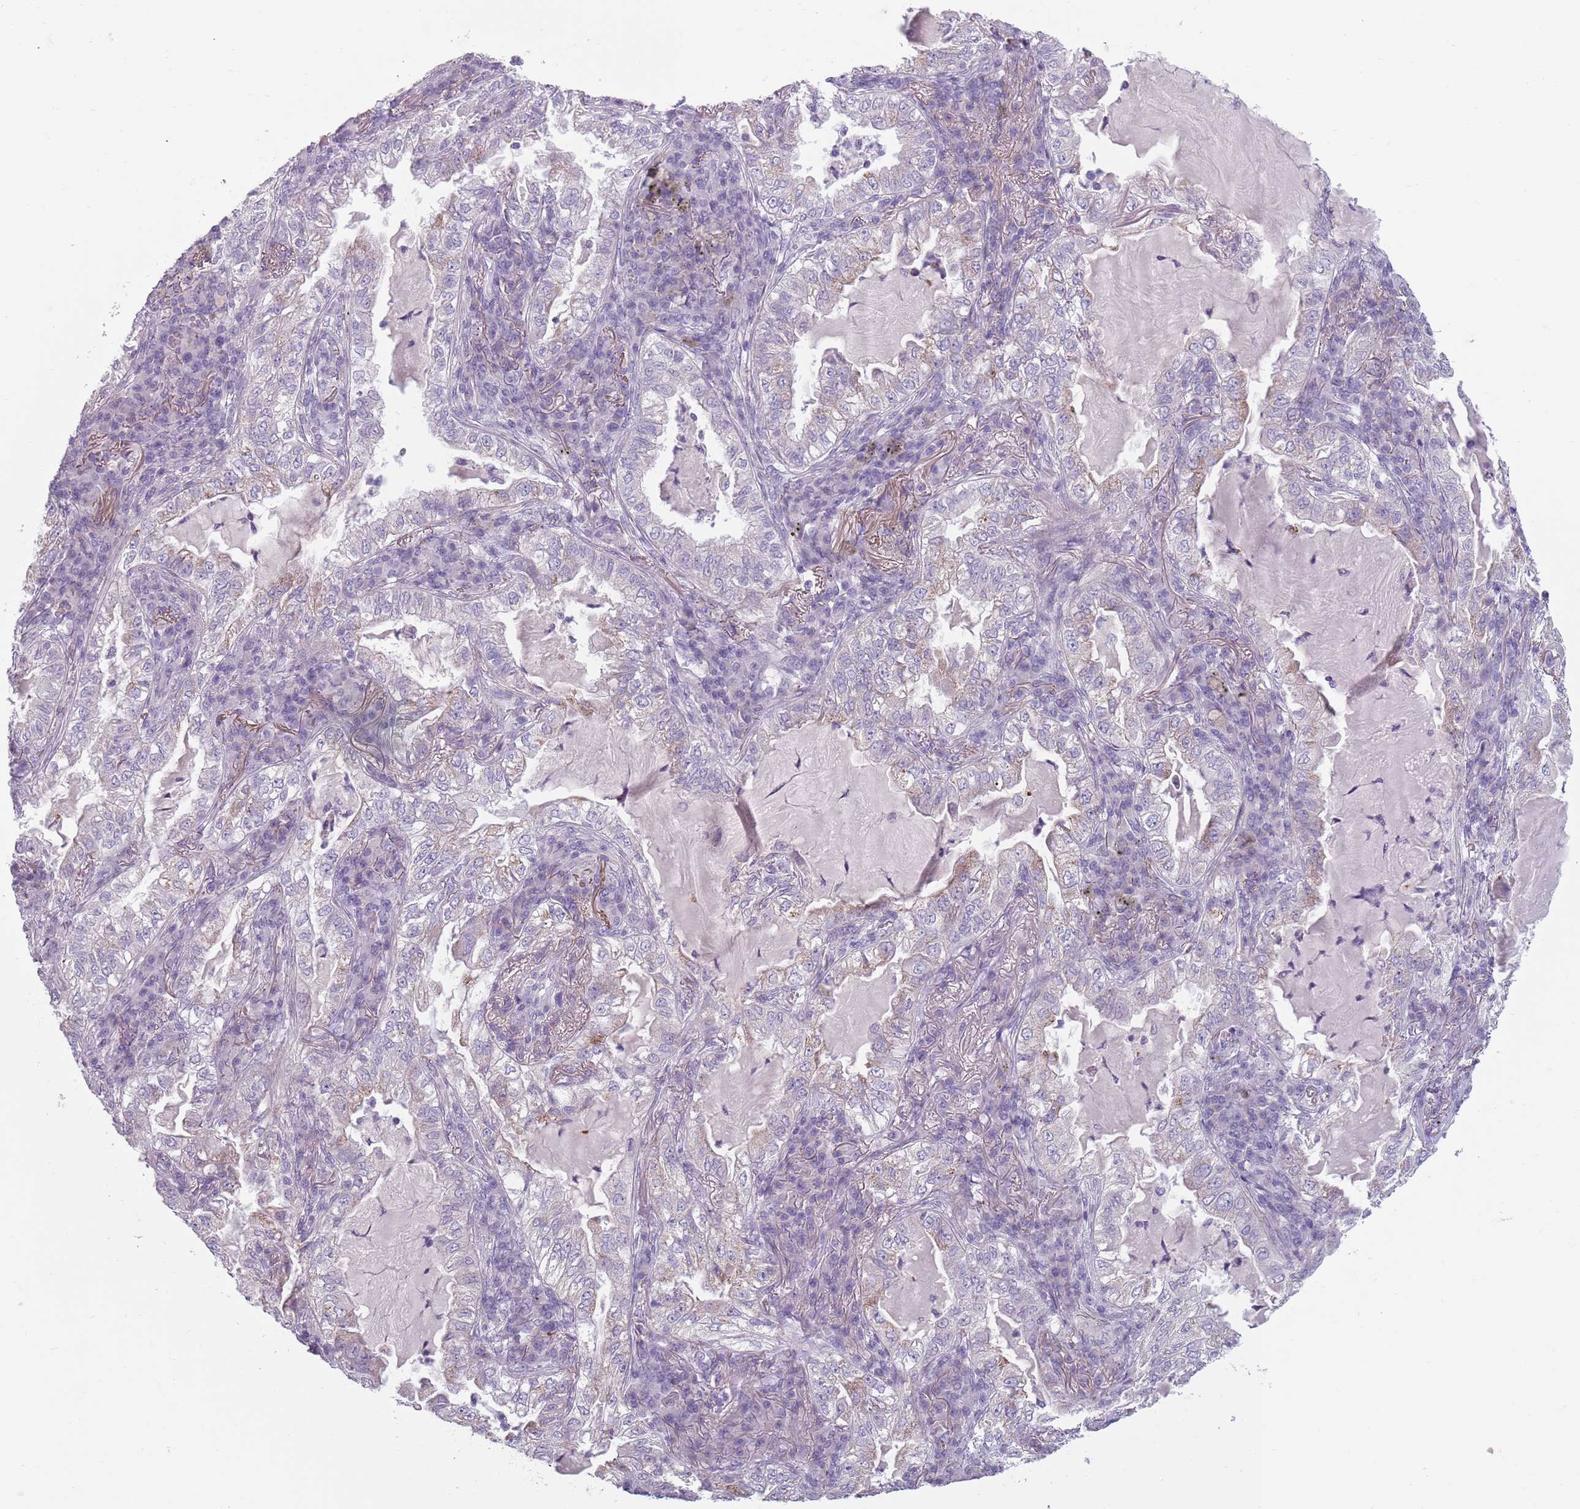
{"staining": {"intensity": "weak", "quantity": "<25%", "location": "cytoplasmic/membranous"}, "tissue": "lung cancer", "cell_type": "Tumor cells", "image_type": "cancer", "snomed": [{"axis": "morphology", "description": "Adenocarcinoma, NOS"}, {"axis": "topography", "description": "Lung"}], "caption": "Lung cancer was stained to show a protein in brown. There is no significant positivity in tumor cells.", "gene": "MEGF8", "patient": {"sex": "female", "age": 73}}